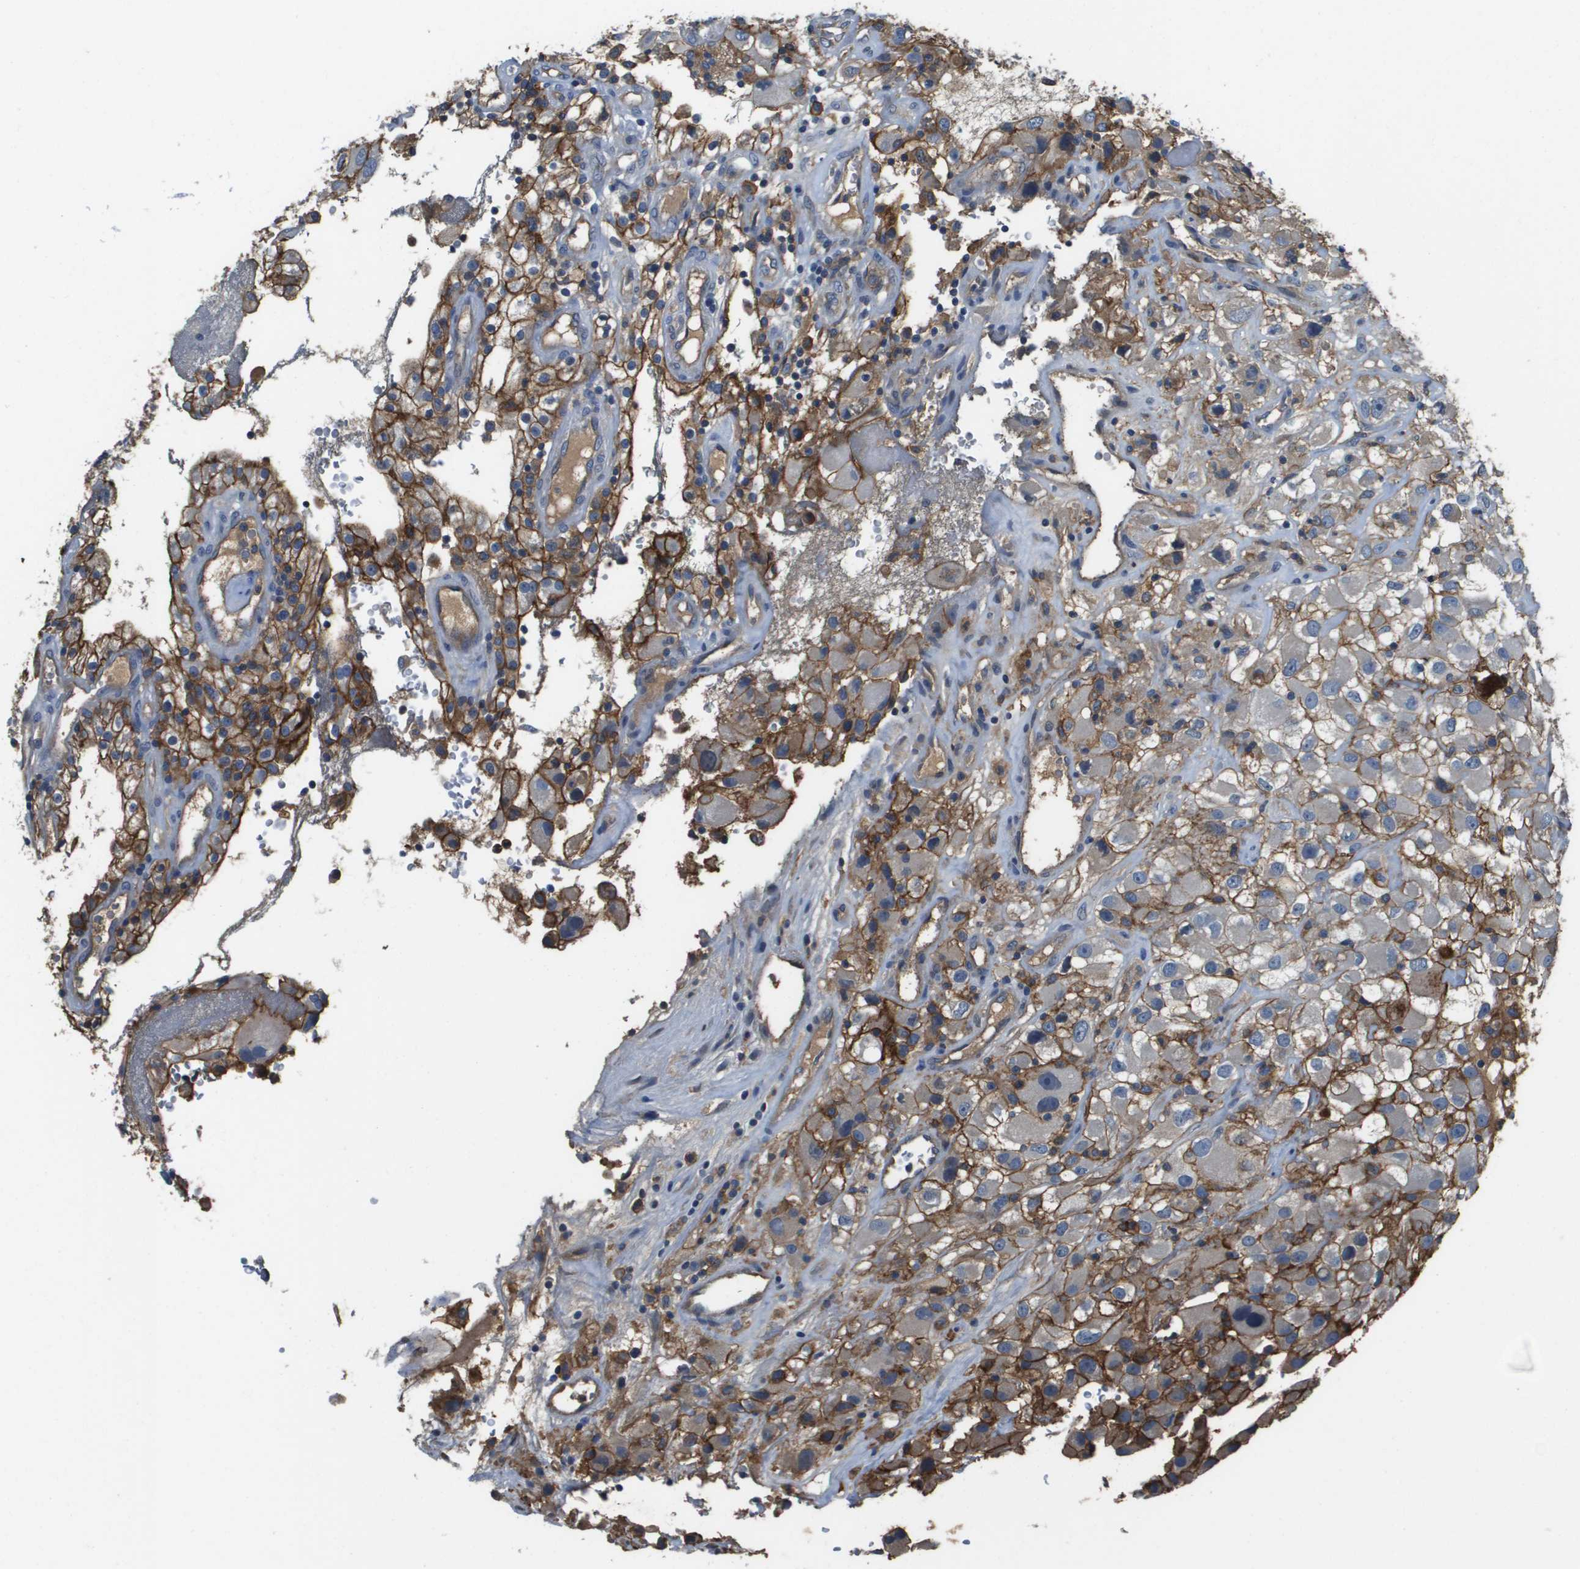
{"staining": {"intensity": "strong", "quantity": ">75%", "location": "cytoplasmic/membranous"}, "tissue": "renal cancer", "cell_type": "Tumor cells", "image_type": "cancer", "snomed": [{"axis": "morphology", "description": "Adenocarcinoma, NOS"}, {"axis": "topography", "description": "Kidney"}], "caption": "The photomicrograph reveals immunohistochemical staining of renal cancer (adenocarcinoma). There is strong cytoplasmic/membranous staining is appreciated in about >75% of tumor cells.", "gene": "SLC16A3", "patient": {"sex": "female", "age": 52}}